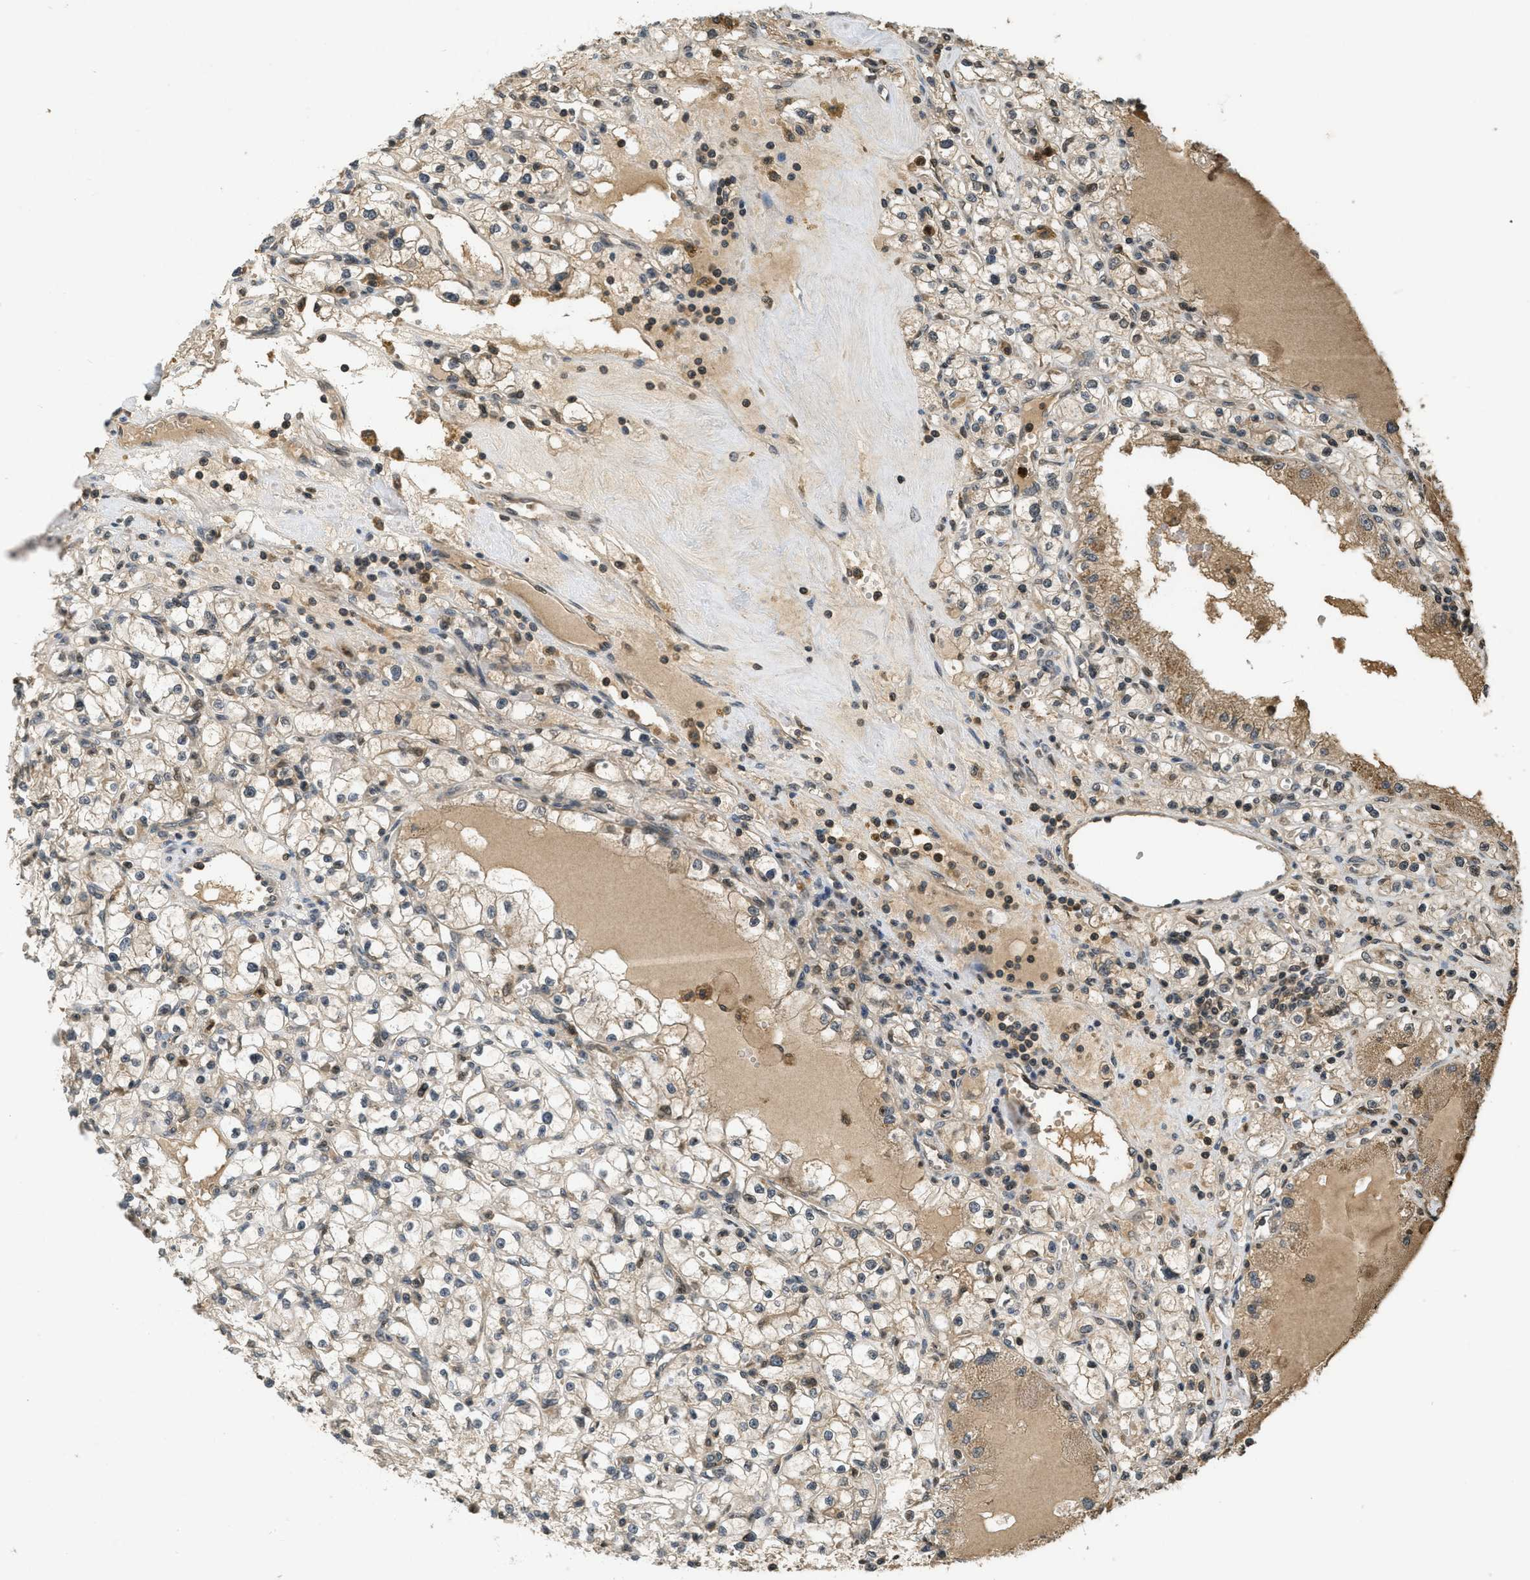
{"staining": {"intensity": "weak", "quantity": ">75%", "location": "cytoplasmic/membranous,nuclear"}, "tissue": "renal cancer", "cell_type": "Tumor cells", "image_type": "cancer", "snomed": [{"axis": "morphology", "description": "Adenocarcinoma, NOS"}, {"axis": "topography", "description": "Kidney"}], "caption": "DAB immunohistochemical staining of renal cancer displays weak cytoplasmic/membranous and nuclear protein expression in approximately >75% of tumor cells. (DAB (3,3'-diaminobenzidine) IHC with brightfield microscopy, high magnification).", "gene": "ATG7", "patient": {"sex": "male", "age": 56}}